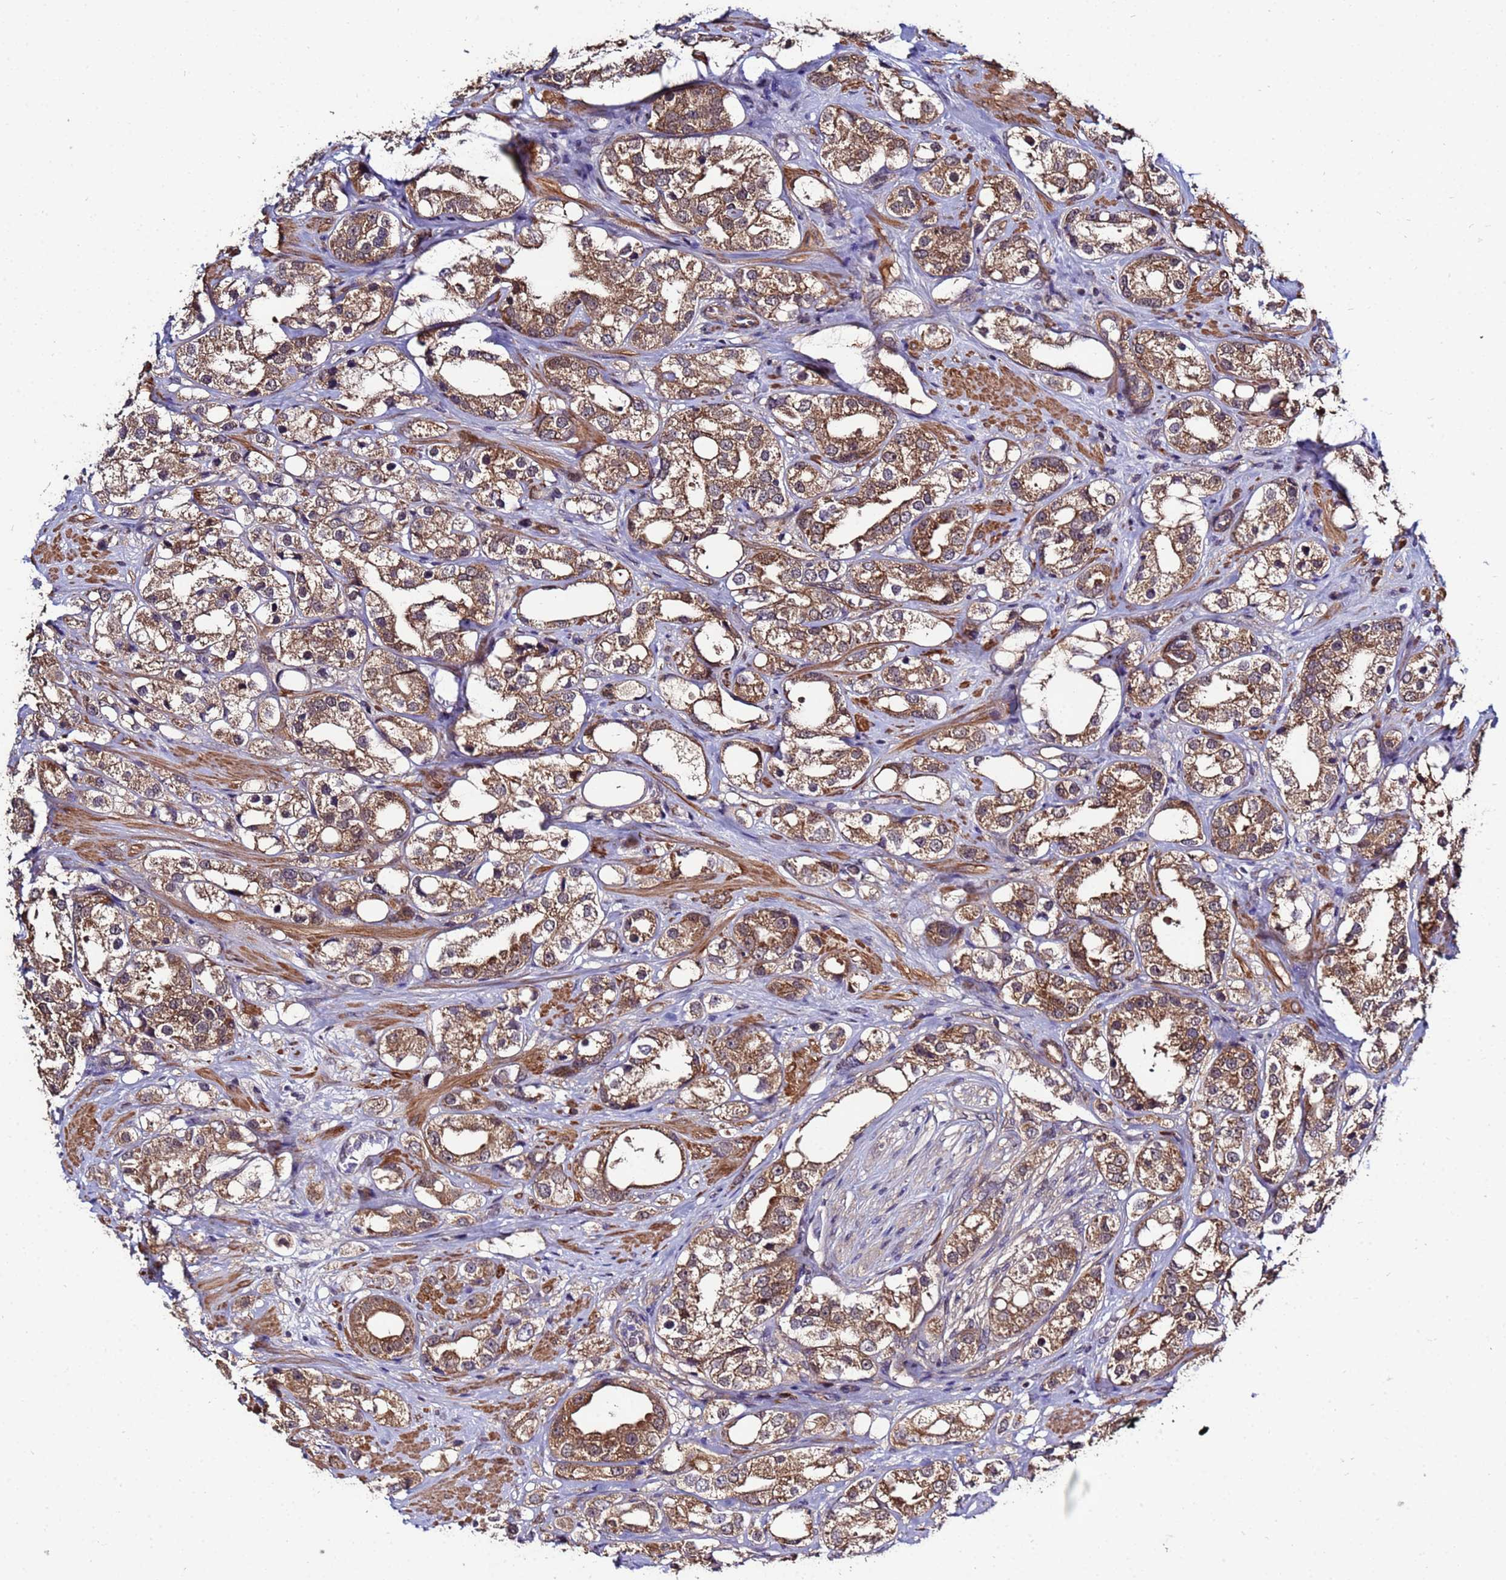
{"staining": {"intensity": "moderate", "quantity": ">75%", "location": "cytoplasmic/membranous"}, "tissue": "prostate cancer", "cell_type": "Tumor cells", "image_type": "cancer", "snomed": [{"axis": "morphology", "description": "Adenocarcinoma, NOS"}, {"axis": "topography", "description": "Prostate"}], "caption": "Approximately >75% of tumor cells in prostate cancer show moderate cytoplasmic/membranous protein expression as visualized by brown immunohistochemical staining.", "gene": "NAXE", "patient": {"sex": "male", "age": 79}}